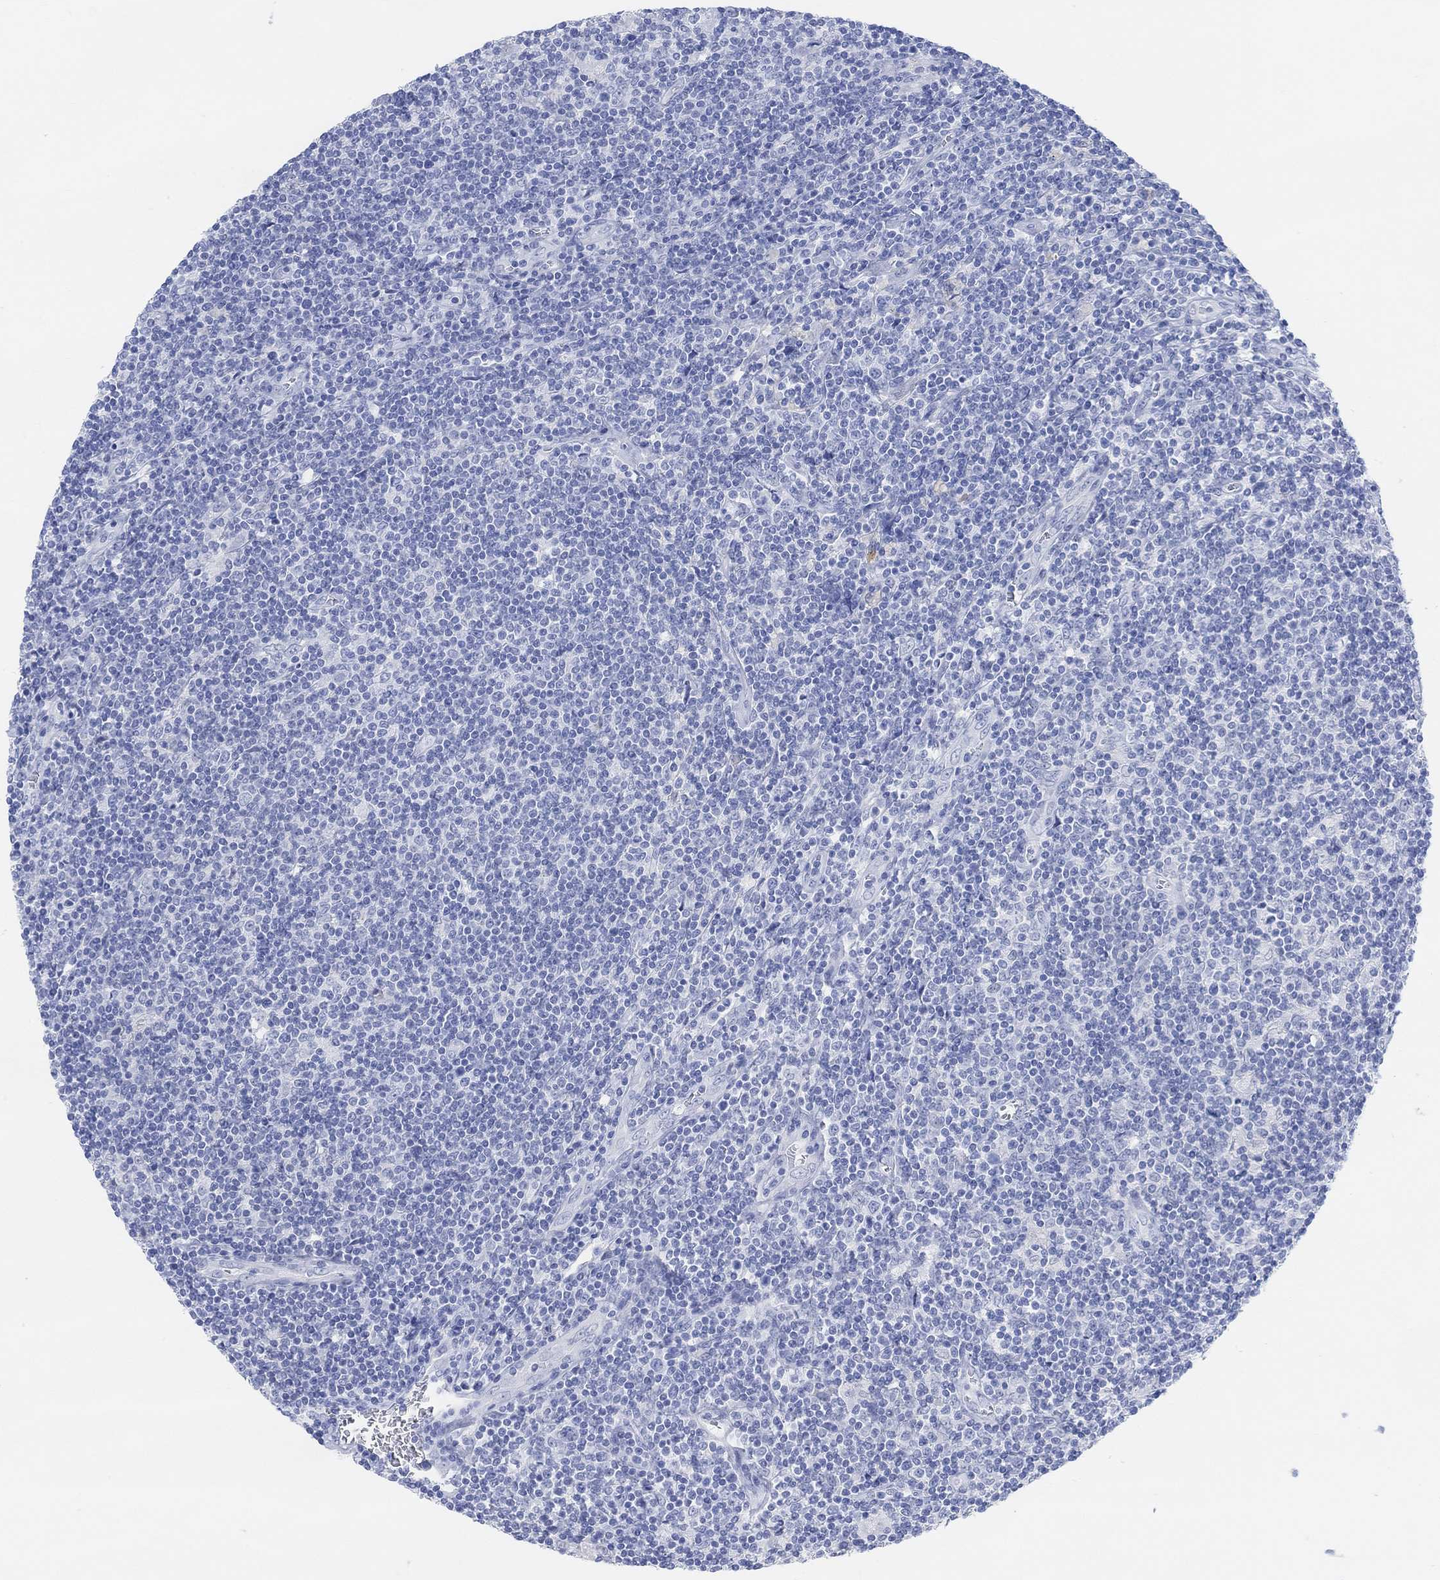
{"staining": {"intensity": "negative", "quantity": "none", "location": "none"}, "tissue": "lymphoma", "cell_type": "Tumor cells", "image_type": "cancer", "snomed": [{"axis": "morphology", "description": "Hodgkin's disease, NOS"}, {"axis": "topography", "description": "Lymph node"}], "caption": "This is a image of immunohistochemistry staining of Hodgkin's disease, which shows no expression in tumor cells.", "gene": "ENO4", "patient": {"sex": "male", "age": 40}}